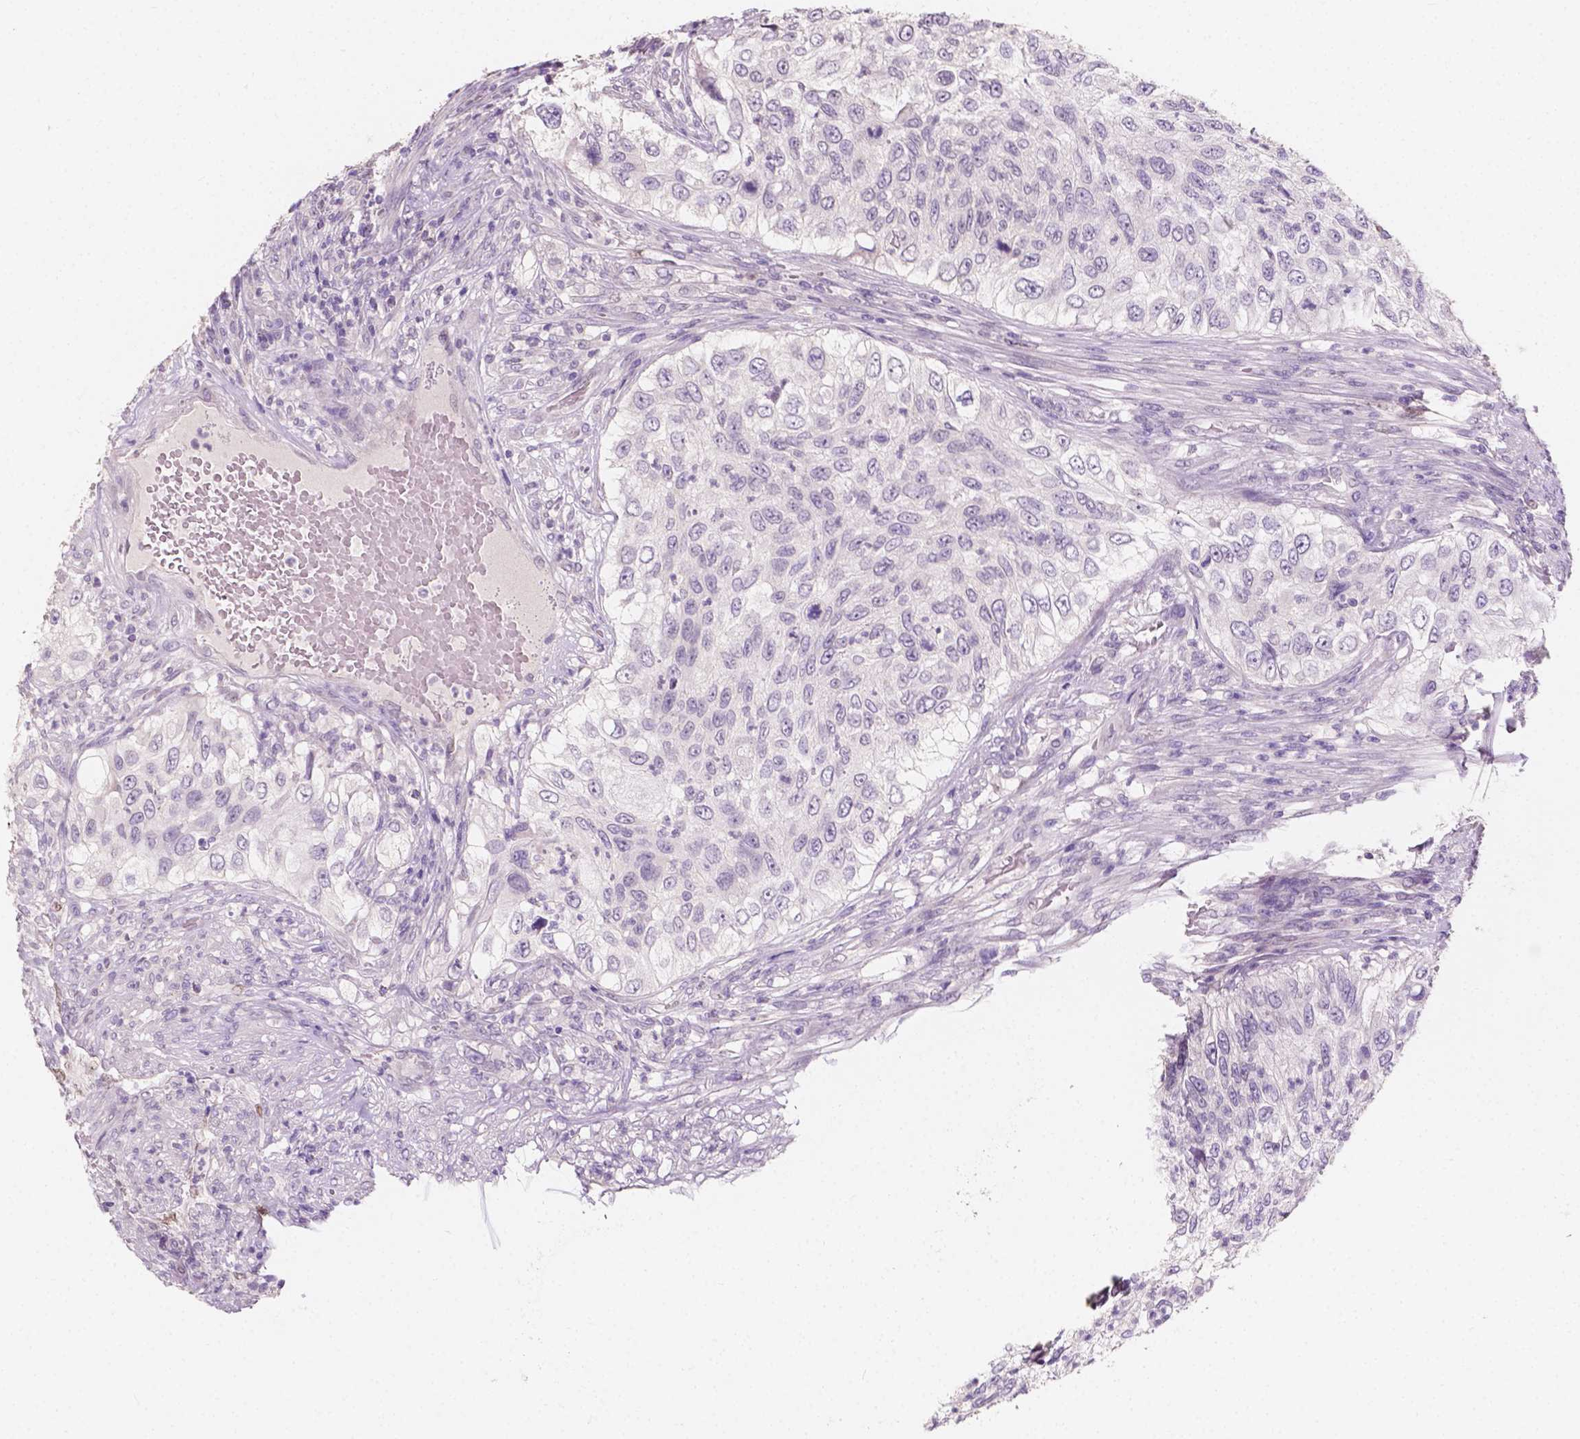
{"staining": {"intensity": "negative", "quantity": "none", "location": "none"}, "tissue": "urothelial cancer", "cell_type": "Tumor cells", "image_type": "cancer", "snomed": [{"axis": "morphology", "description": "Urothelial carcinoma, High grade"}, {"axis": "topography", "description": "Urinary bladder"}], "caption": "Photomicrograph shows no significant protein positivity in tumor cells of urothelial cancer.", "gene": "TAL1", "patient": {"sex": "female", "age": 60}}